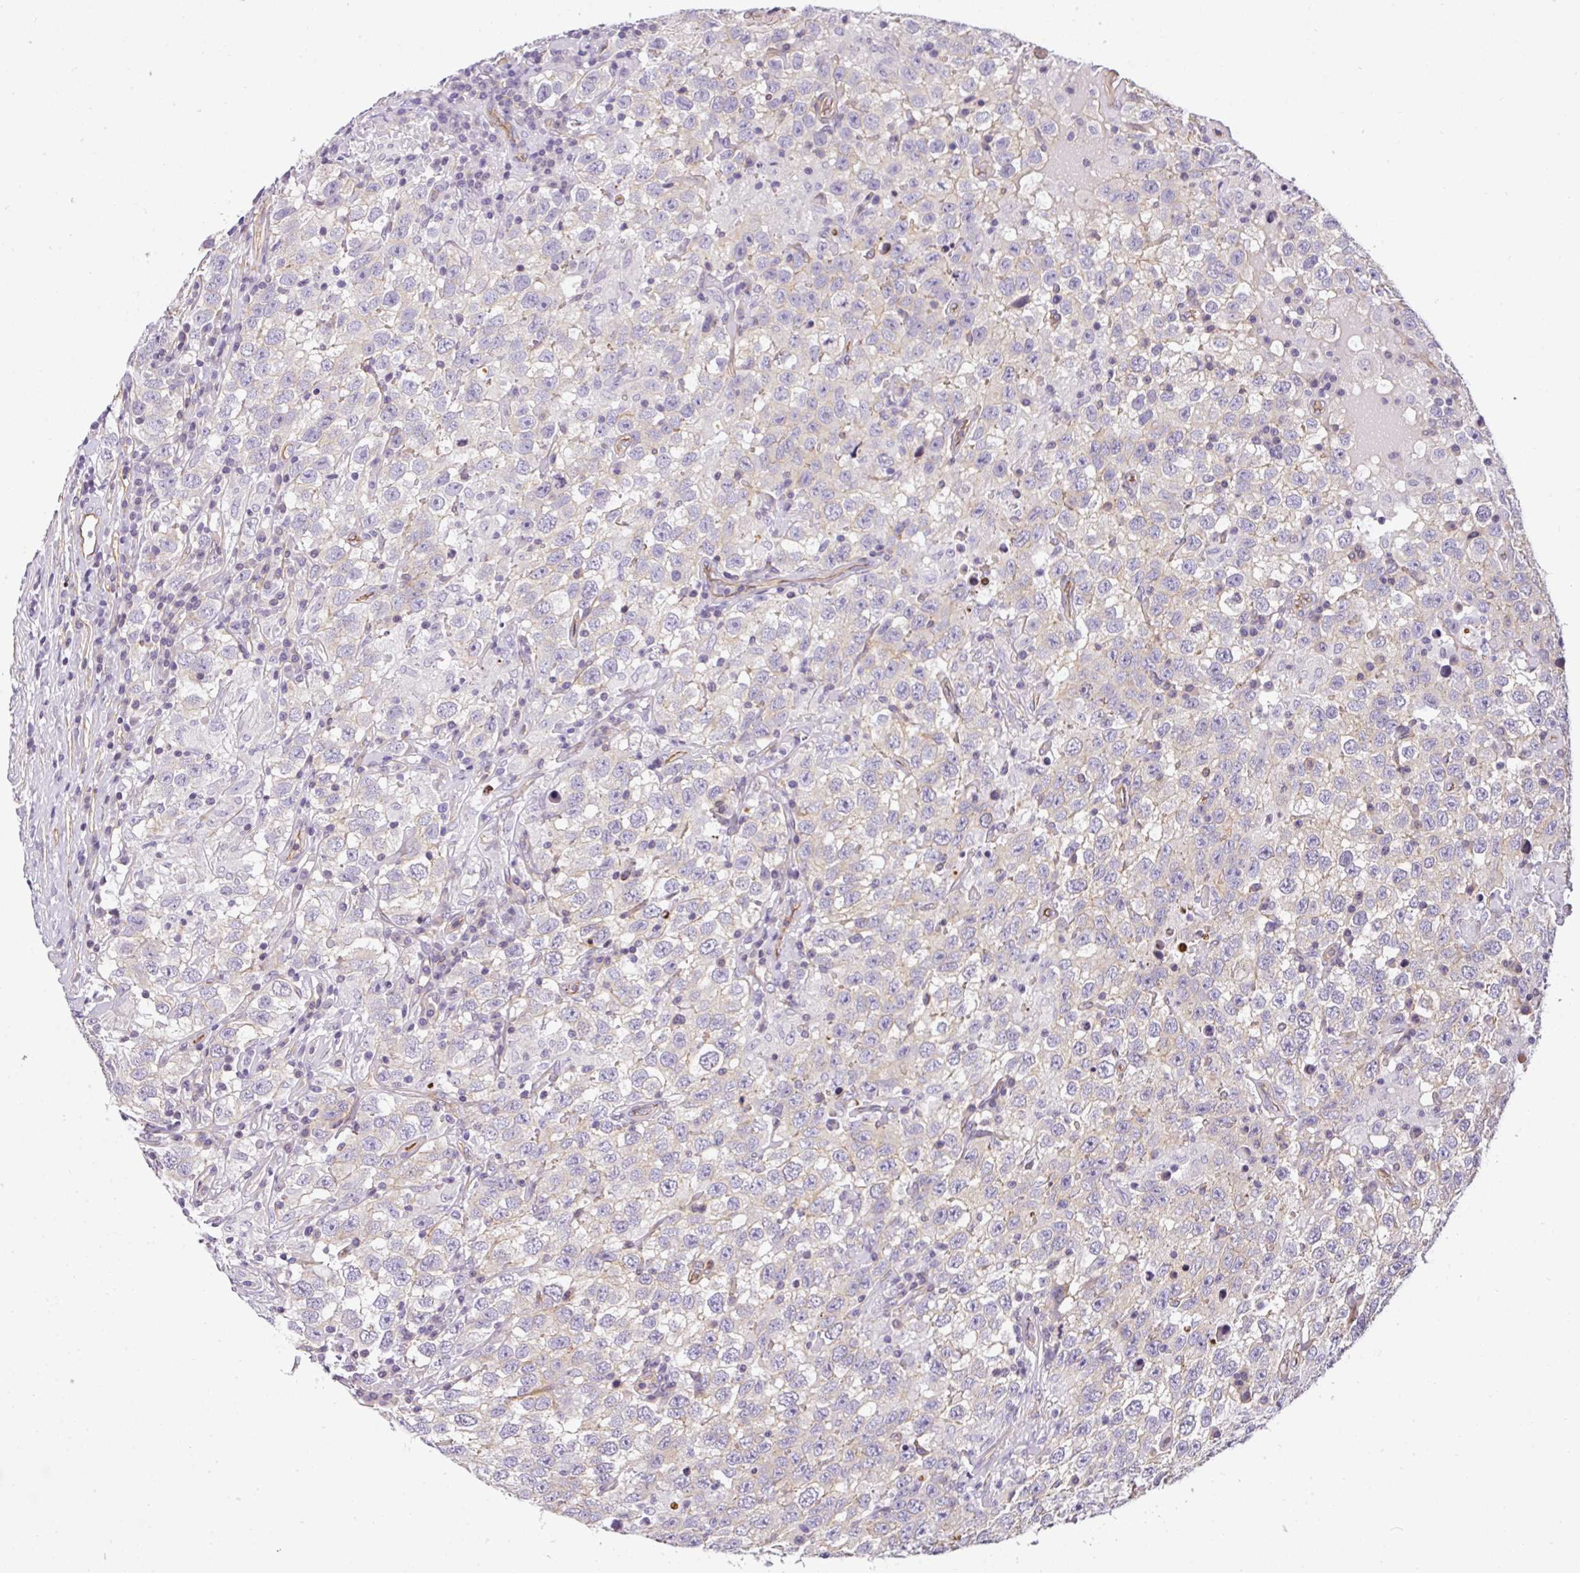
{"staining": {"intensity": "weak", "quantity": "<25%", "location": "cytoplasmic/membranous"}, "tissue": "testis cancer", "cell_type": "Tumor cells", "image_type": "cancer", "snomed": [{"axis": "morphology", "description": "Seminoma, NOS"}, {"axis": "topography", "description": "Testis"}], "caption": "Immunohistochemistry (IHC) micrograph of neoplastic tissue: human testis seminoma stained with DAB (3,3'-diaminobenzidine) exhibits no significant protein positivity in tumor cells.", "gene": "OR11H4", "patient": {"sex": "male", "age": 41}}